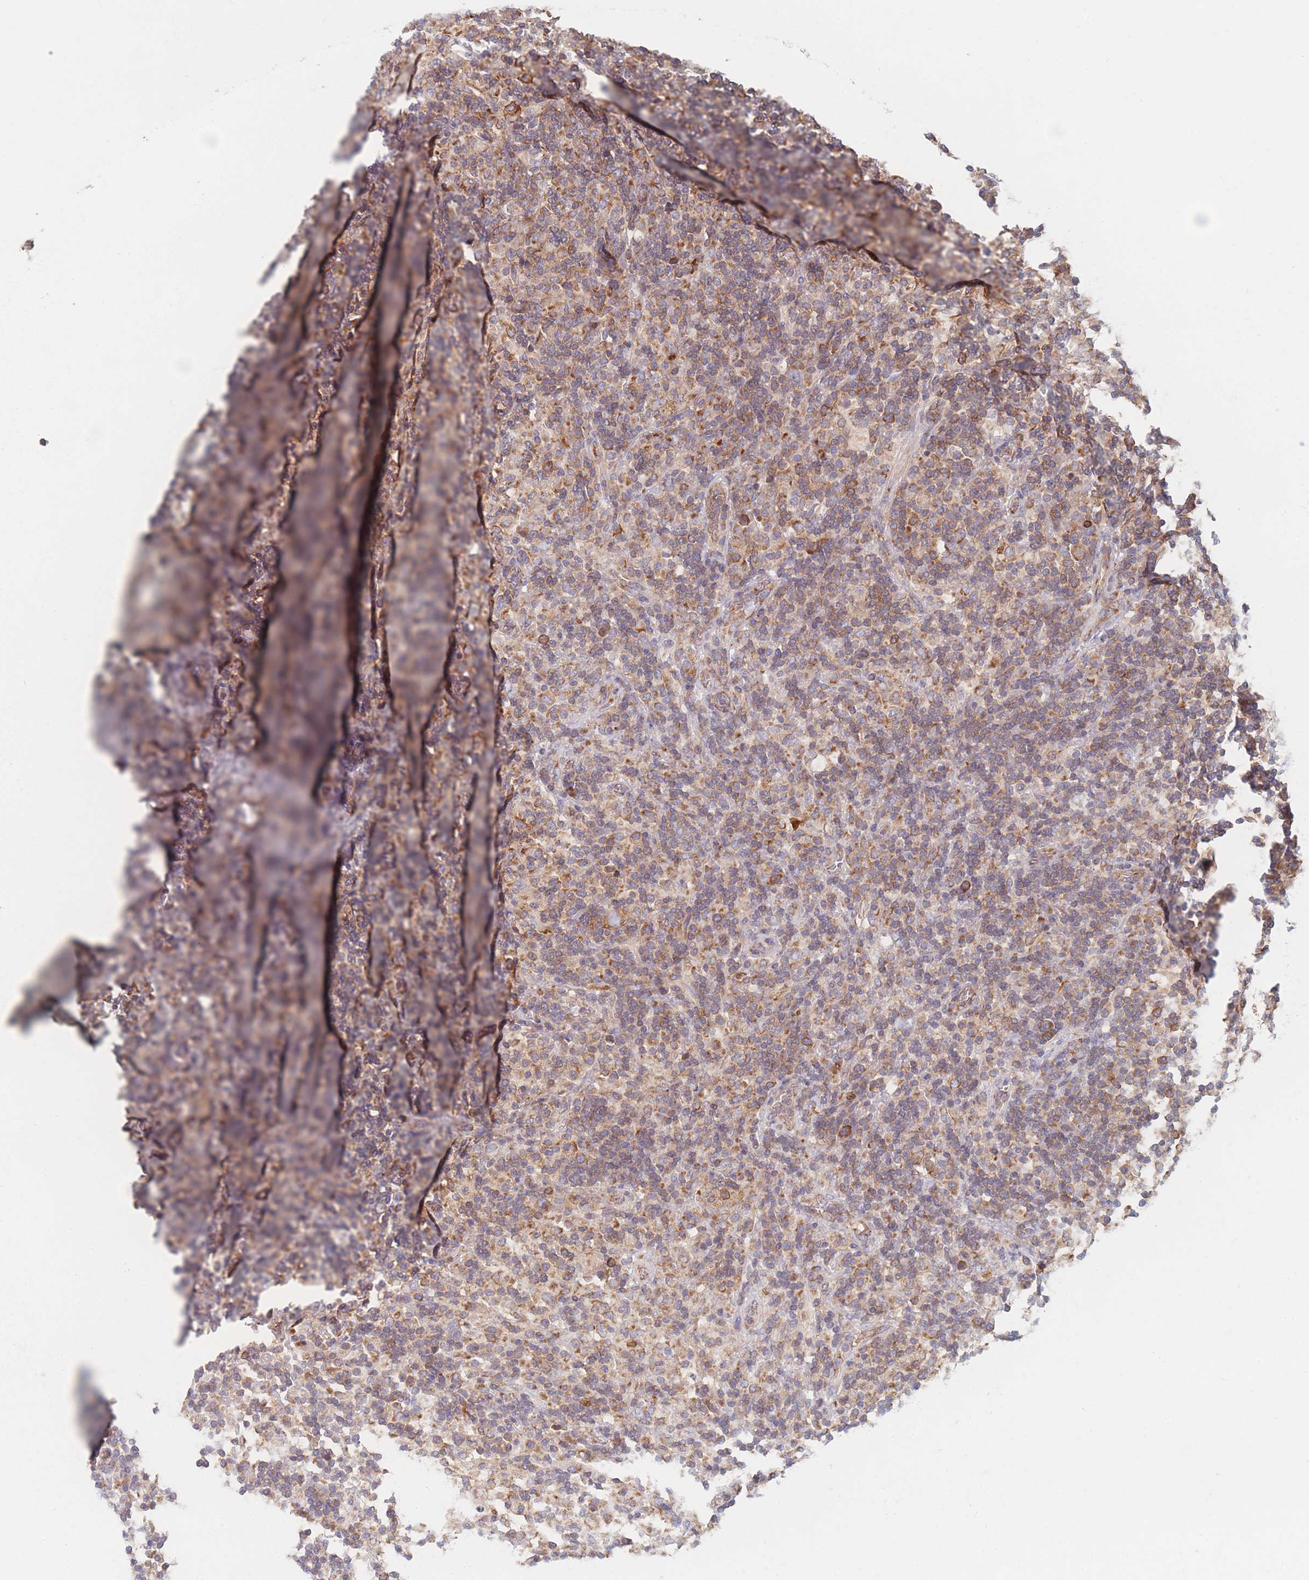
{"staining": {"intensity": "moderate", "quantity": ">75%", "location": "cytoplasmic/membranous"}, "tissue": "lymphoma", "cell_type": "Tumor cells", "image_type": "cancer", "snomed": [{"axis": "morphology", "description": "Hodgkin's disease, NOS"}, {"axis": "topography", "description": "Lymph node"}], "caption": "Approximately >75% of tumor cells in lymphoma show moderate cytoplasmic/membranous protein positivity as visualized by brown immunohistochemical staining.", "gene": "EEF1B2", "patient": {"sex": "male", "age": 70}}